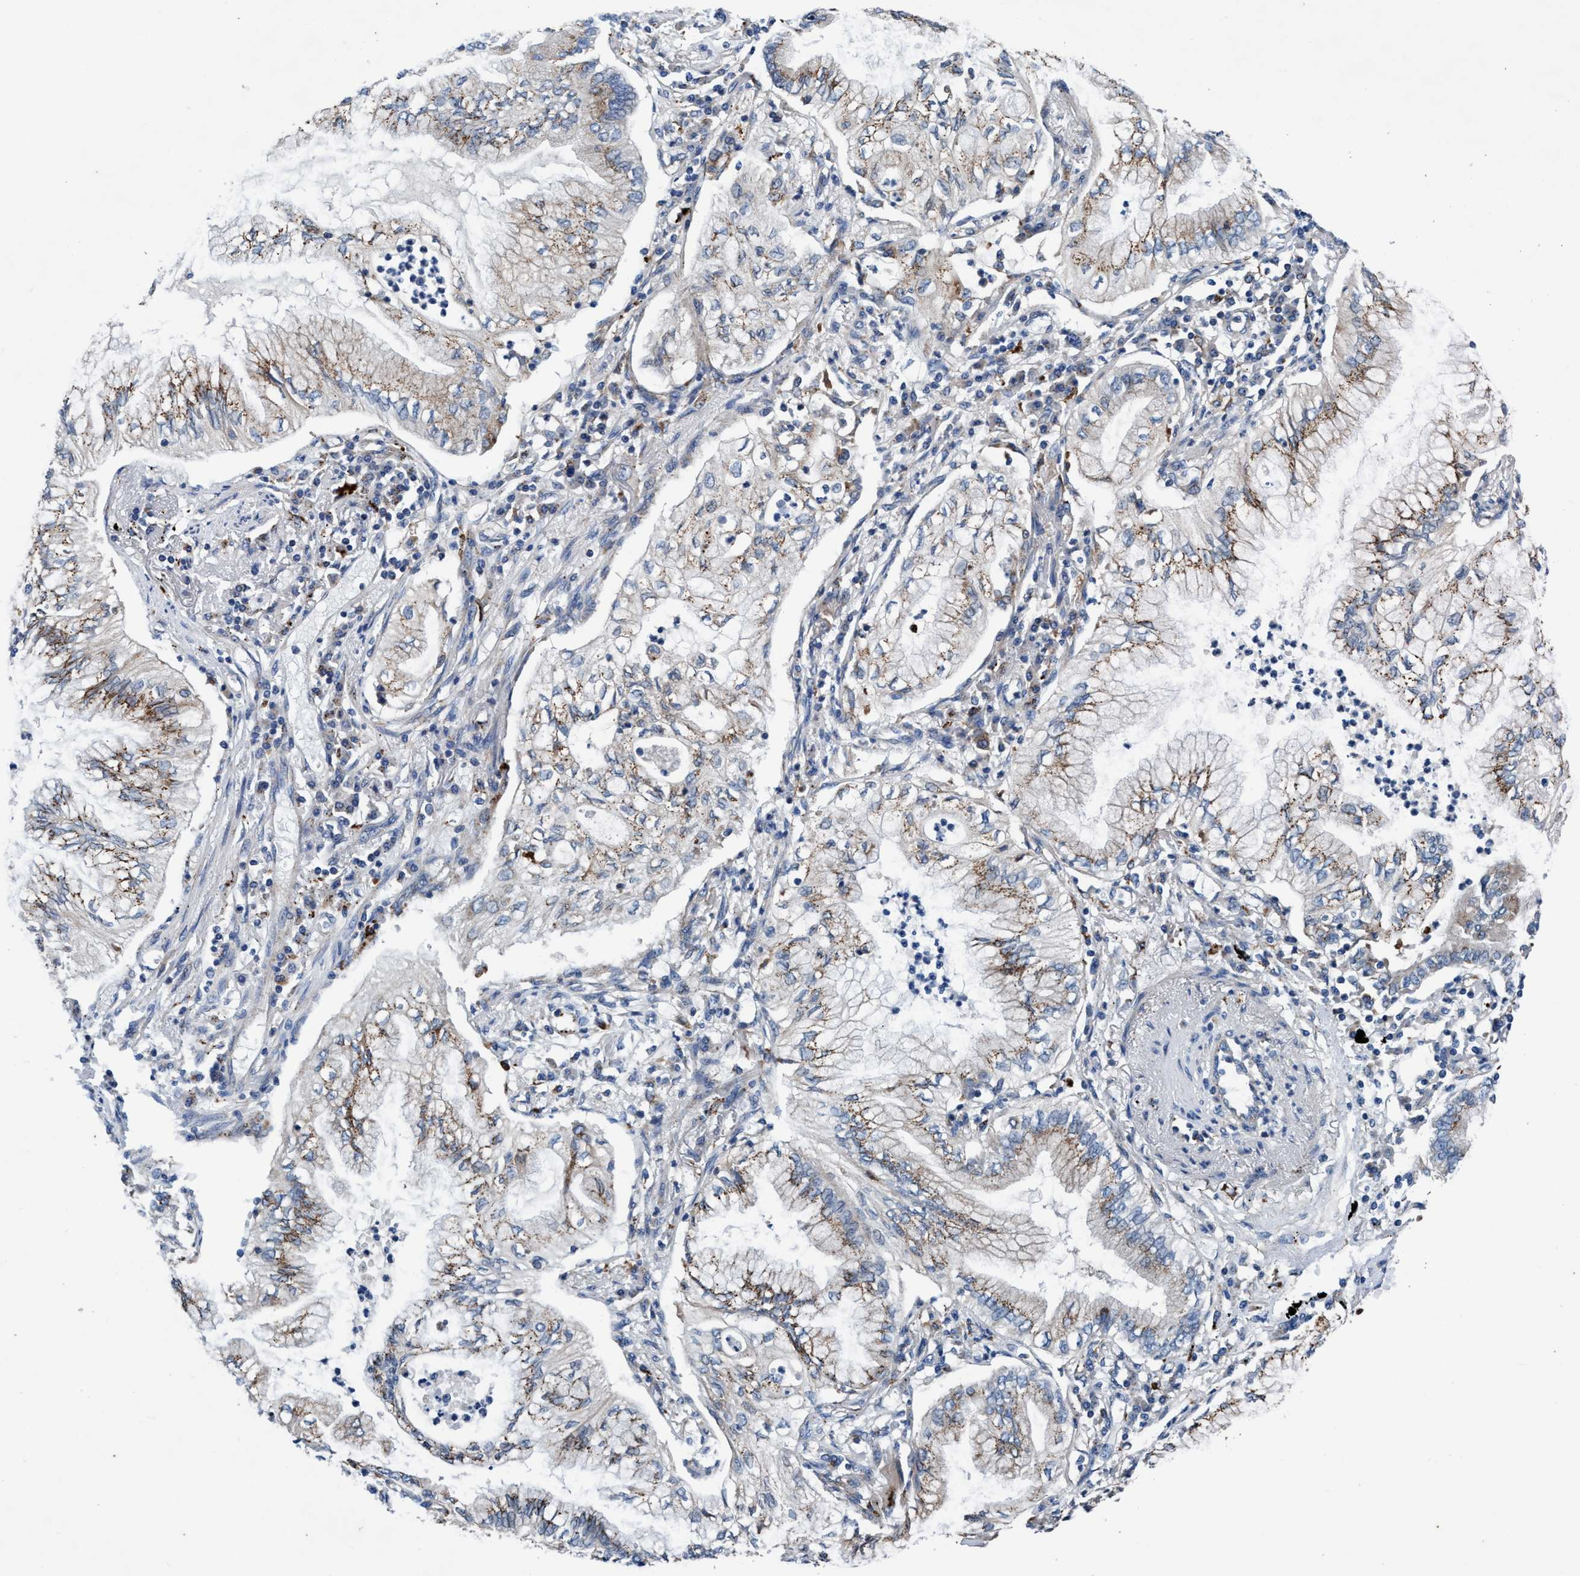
{"staining": {"intensity": "weak", "quantity": ">75%", "location": "cytoplasmic/membranous"}, "tissue": "lung cancer", "cell_type": "Tumor cells", "image_type": "cancer", "snomed": [{"axis": "morphology", "description": "Normal tissue, NOS"}, {"axis": "morphology", "description": "Adenocarcinoma, NOS"}, {"axis": "topography", "description": "Bronchus"}, {"axis": "topography", "description": "Lung"}], "caption": "Immunohistochemistry (IHC) (DAB (3,3'-diaminobenzidine)) staining of lung cancer shows weak cytoplasmic/membranous protein expression in about >75% of tumor cells.", "gene": "ENDOG", "patient": {"sex": "female", "age": 70}}